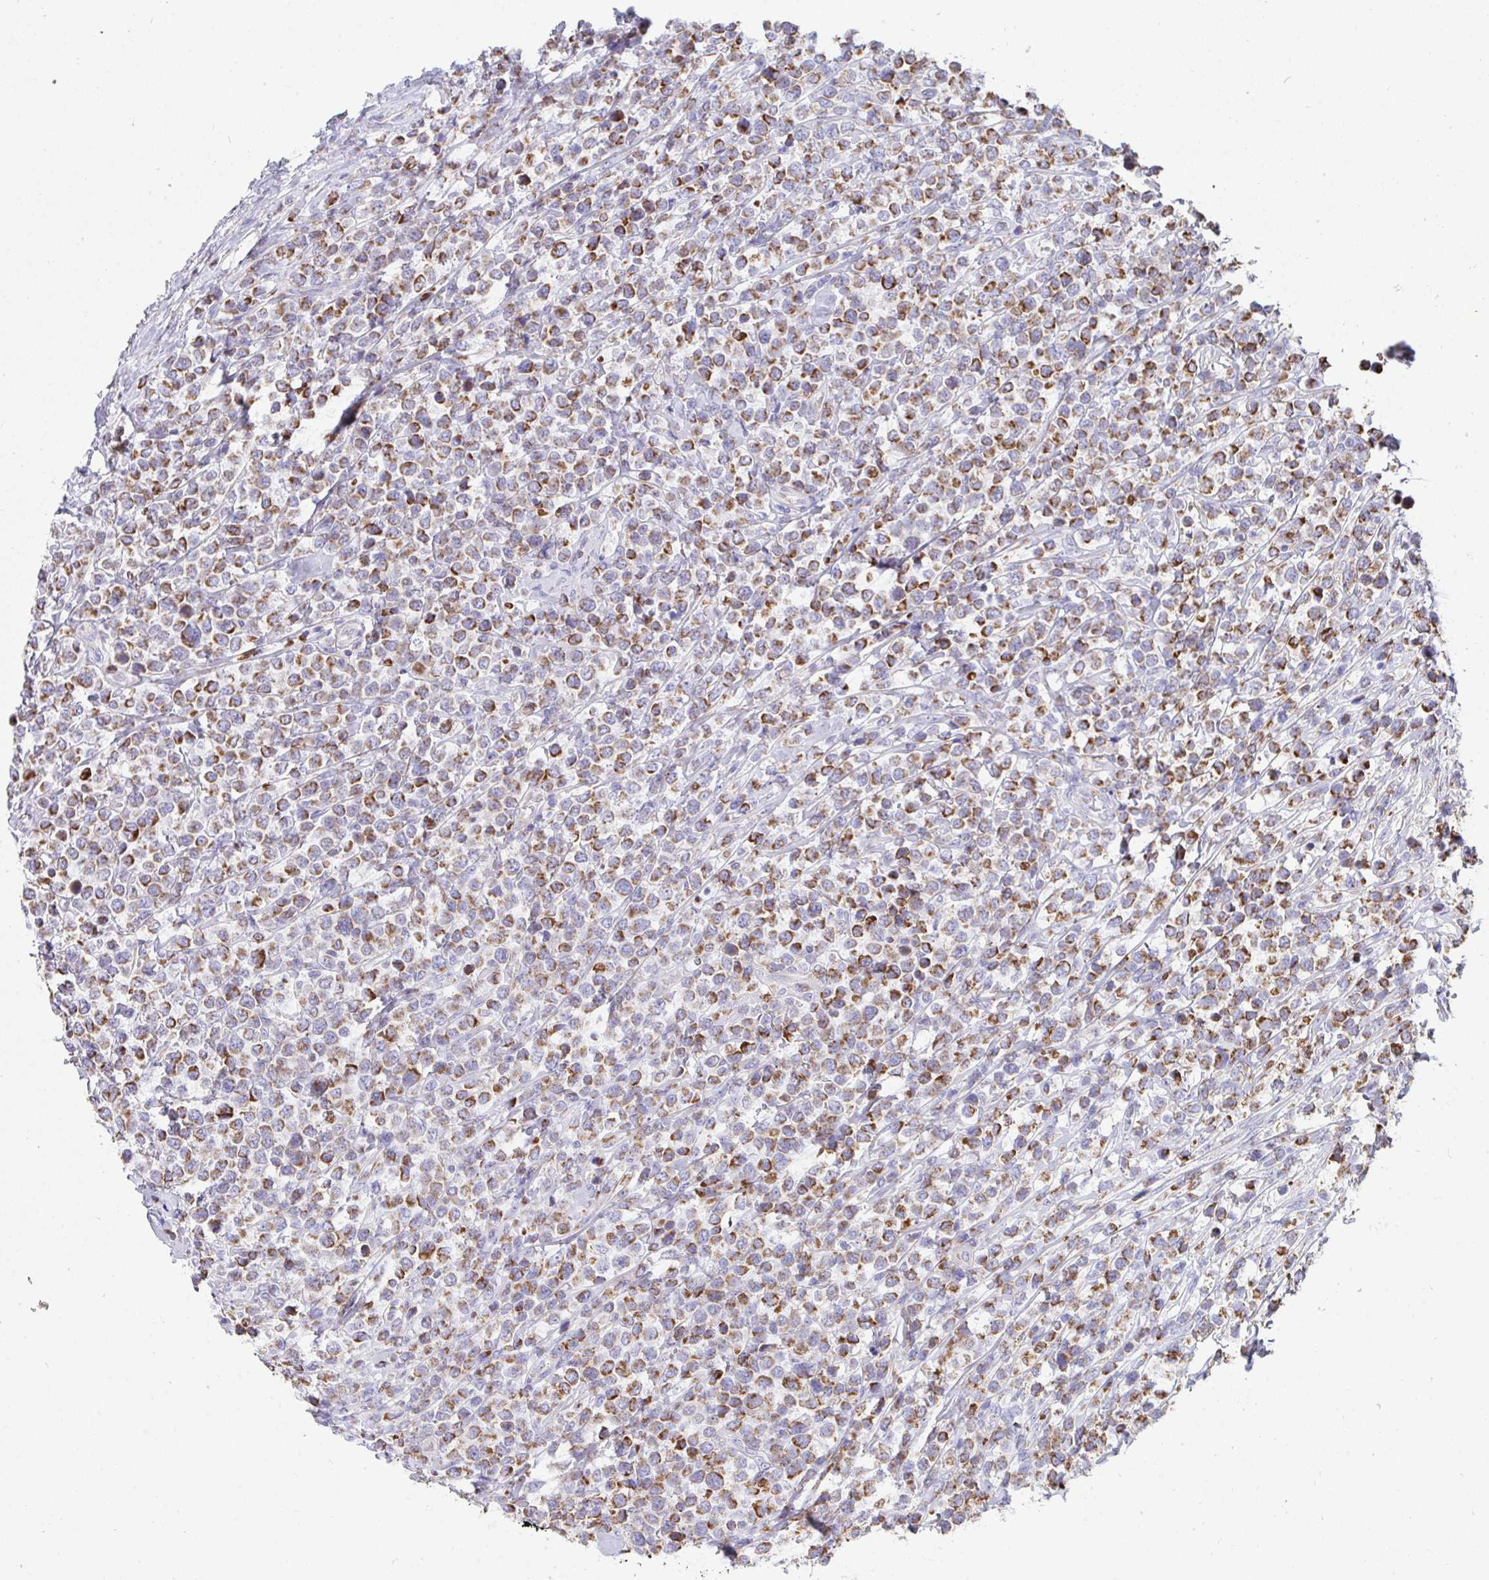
{"staining": {"intensity": "strong", "quantity": ">75%", "location": "cytoplasmic/membranous"}, "tissue": "lymphoma", "cell_type": "Tumor cells", "image_type": "cancer", "snomed": [{"axis": "morphology", "description": "Malignant lymphoma, non-Hodgkin's type, High grade"}, {"axis": "topography", "description": "Soft tissue"}], "caption": "Immunohistochemistry staining of high-grade malignant lymphoma, non-Hodgkin's type, which shows high levels of strong cytoplasmic/membranous positivity in about >75% of tumor cells indicating strong cytoplasmic/membranous protein staining. The staining was performed using DAB (brown) for protein detection and nuclei were counterstained in hematoxylin (blue).", "gene": "AIFM1", "patient": {"sex": "female", "age": 56}}